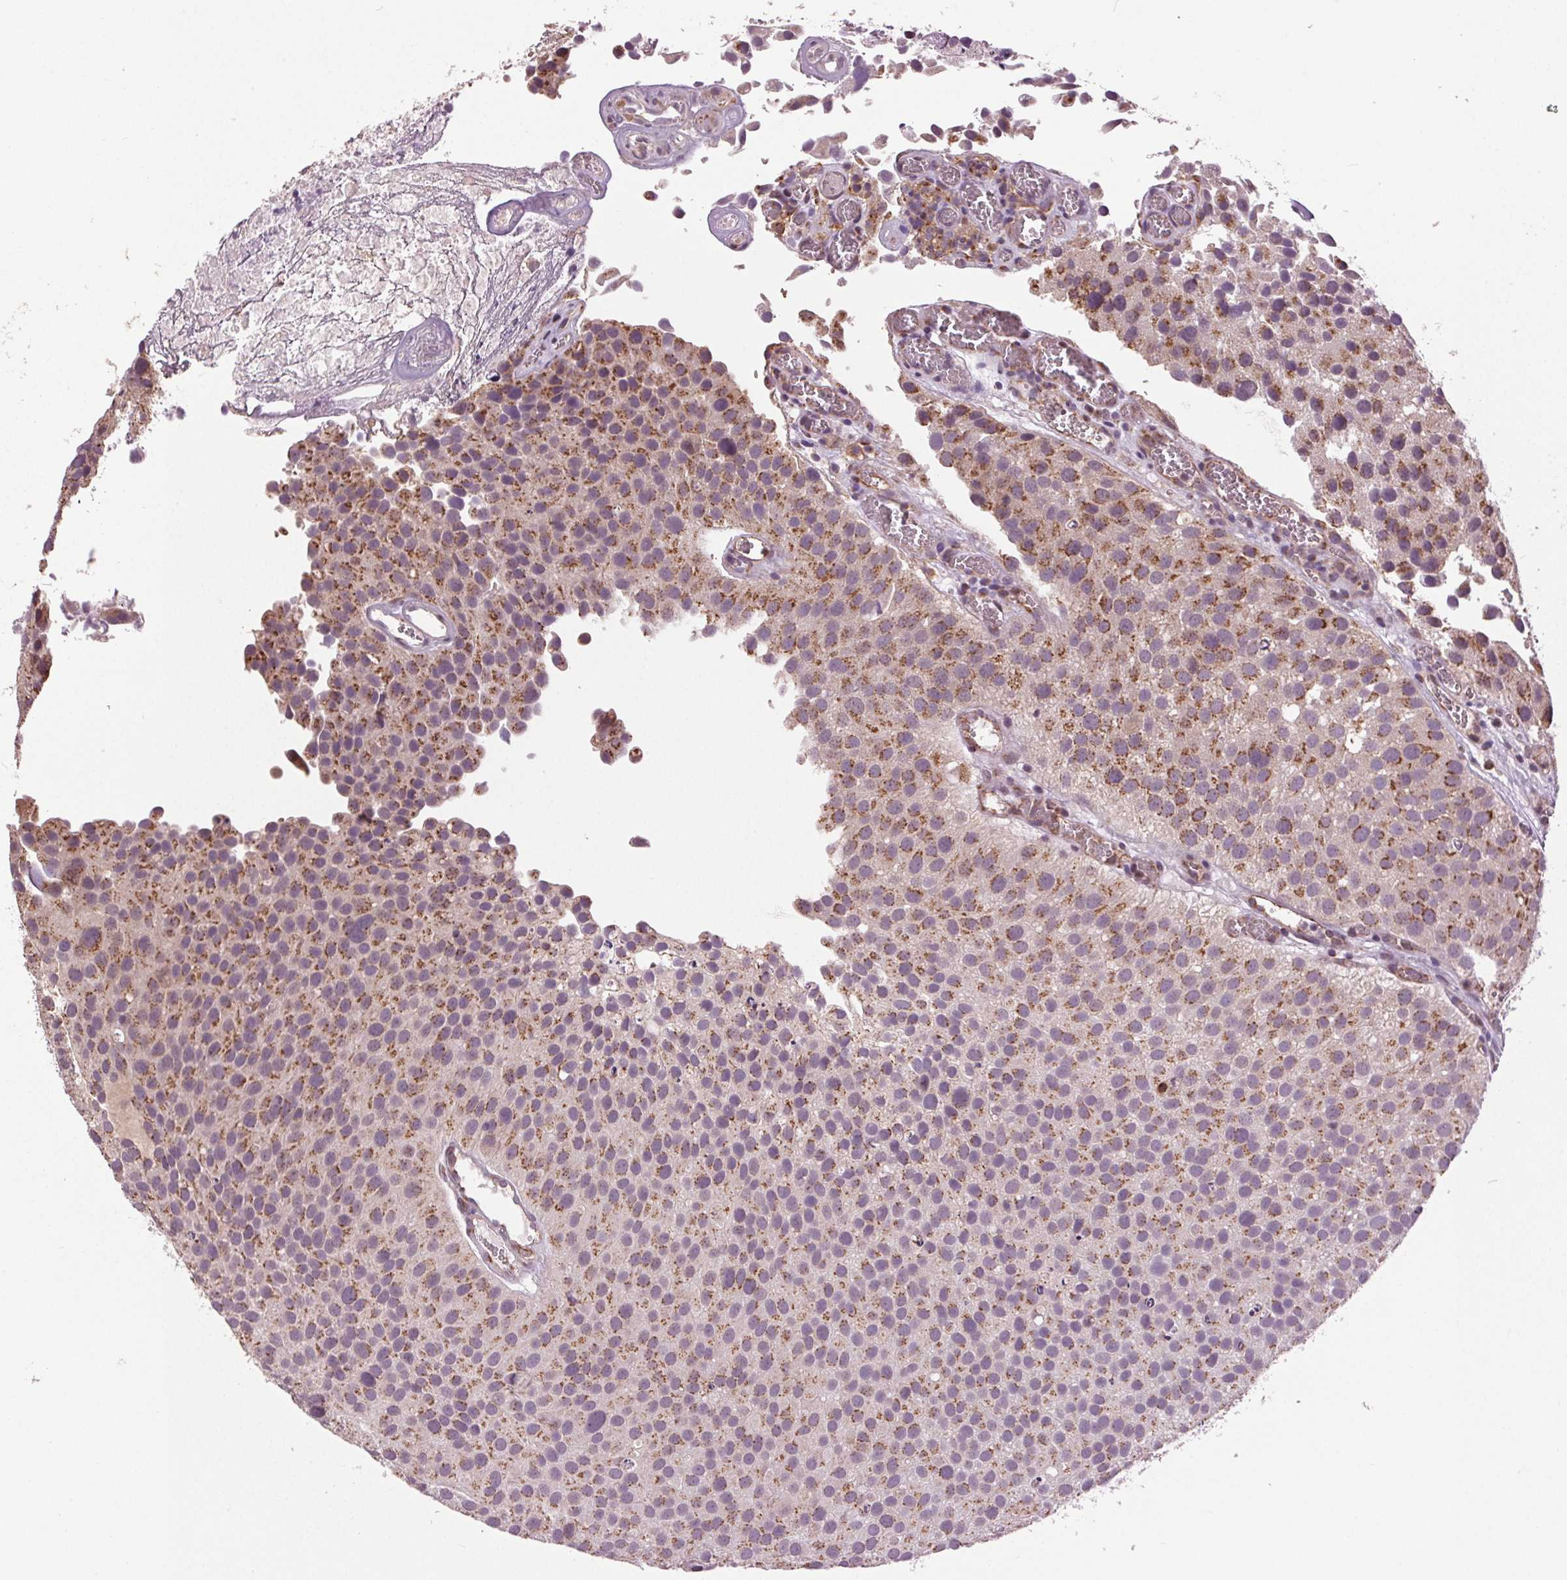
{"staining": {"intensity": "moderate", "quantity": "25%-75%", "location": "cytoplasmic/membranous"}, "tissue": "urothelial cancer", "cell_type": "Tumor cells", "image_type": "cancer", "snomed": [{"axis": "morphology", "description": "Urothelial carcinoma, Low grade"}, {"axis": "topography", "description": "Urinary bladder"}], "caption": "DAB immunohistochemical staining of human urothelial cancer reveals moderate cytoplasmic/membranous protein positivity in about 25%-75% of tumor cells.", "gene": "BSDC1", "patient": {"sex": "female", "age": 69}}